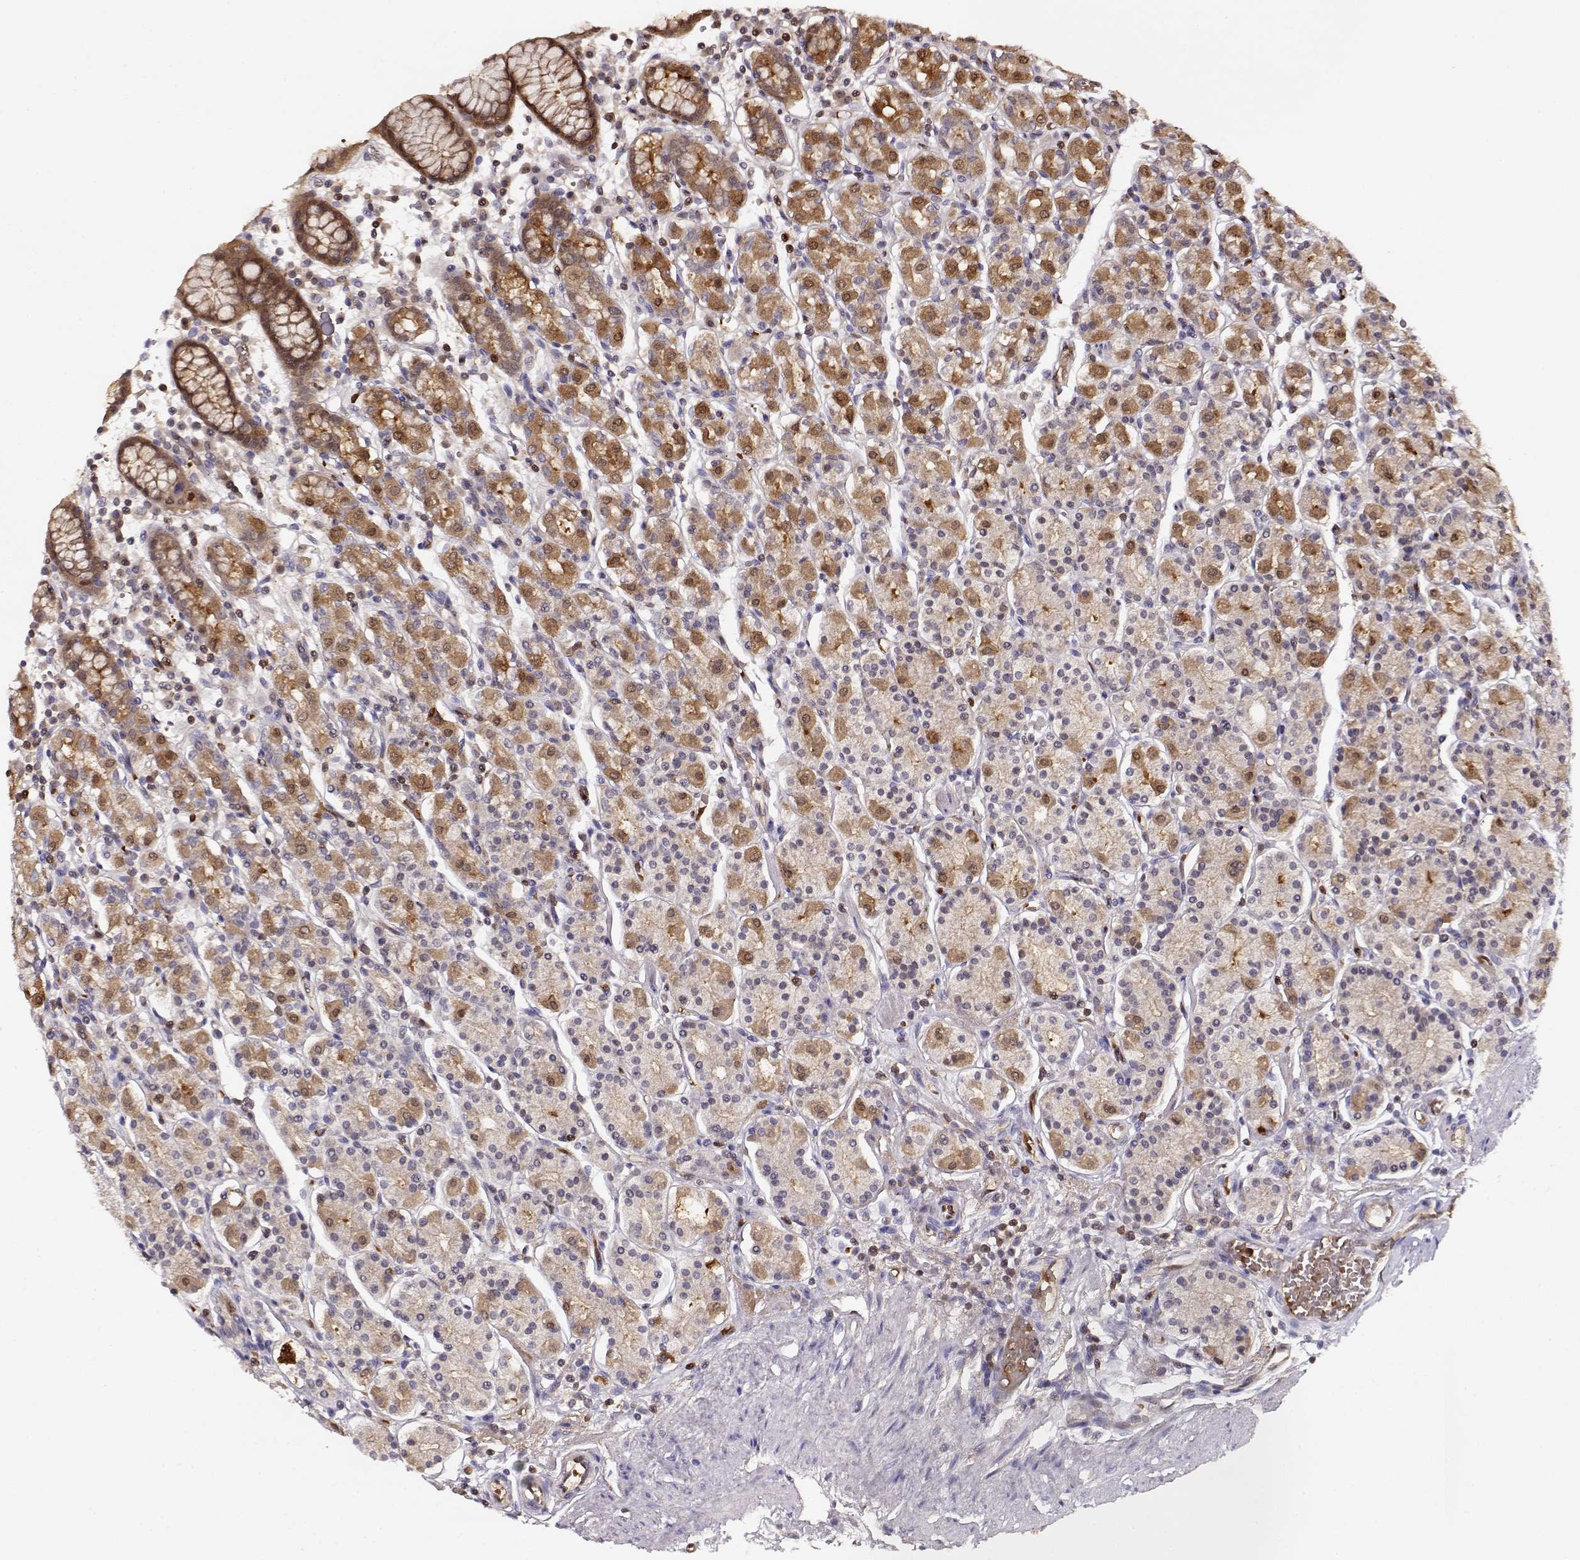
{"staining": {"intensity": "strong", "quantity": "25%-75%", "location": "cytoplasmic/membranous"}, "tissue": "stomach", "cell_type": "Glandular cells", "image_type": "normal", "snomed": [{"axis": "morphology", "description": "Normal tissue, NOS"}, {"axis": "topography", "description": "Stomach, upper"}, {"axis": "topography", "description": "Stomach"}], "caption": "Immunohistochemistry histopathology image of normal human stomach stained for a protein (brown), which demonstrates high levels of strong cytoplasmic/membranous staining in approximately 25%-75% of glandular cells.", "gene": "PNP", "patient": {"sex": "male", "age": 62}}